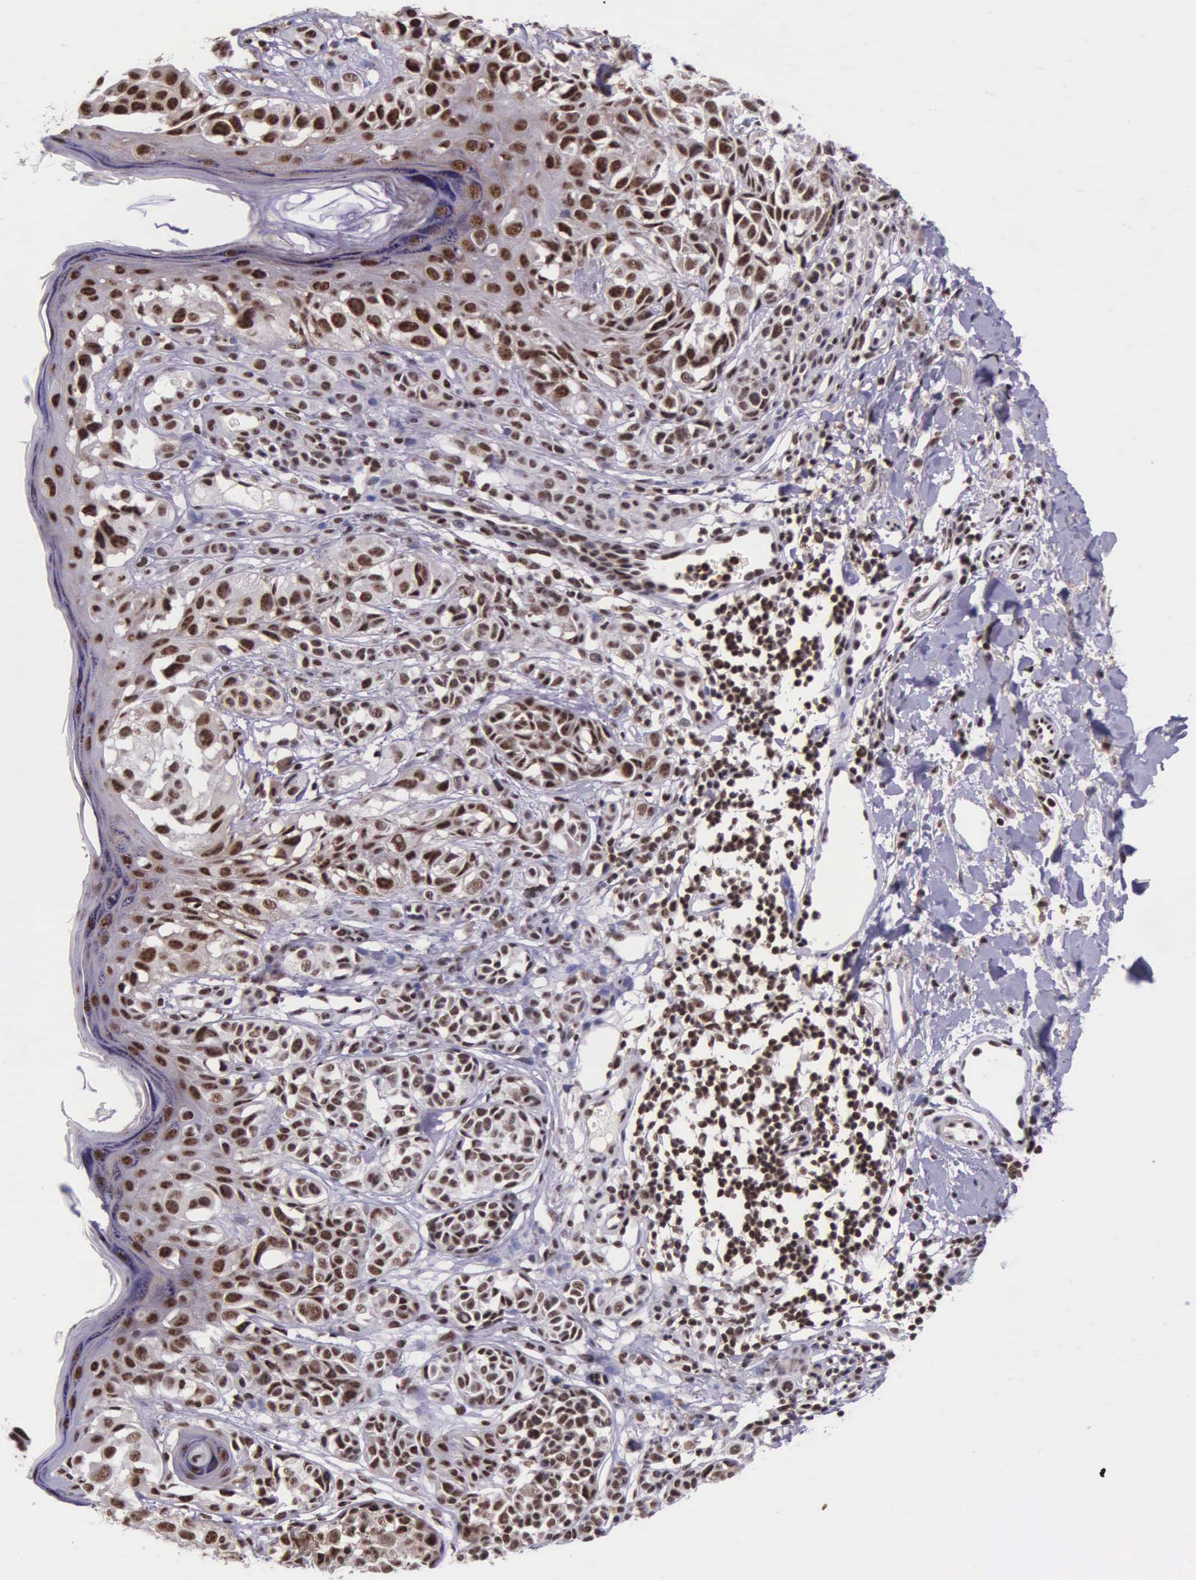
{"staining": {"intensity": "weak", "quantity": ">75%", "location": "nuclear"}, "tissue": "melanoma", "cell_type": "Tumor cells", "image_type": "cancer", "snomed": [{"axis": "morphology", "description": "Malignant melanoma, NOS"}, {"axis": "topography", "description": "Skin"}], "caption": "Protein staining exhibits weak nuclear positivity in about >75% of tumor cells in malignant melanoma.", "gene": "FAM47A", "patient": {"sex": "male", "age": 40}}